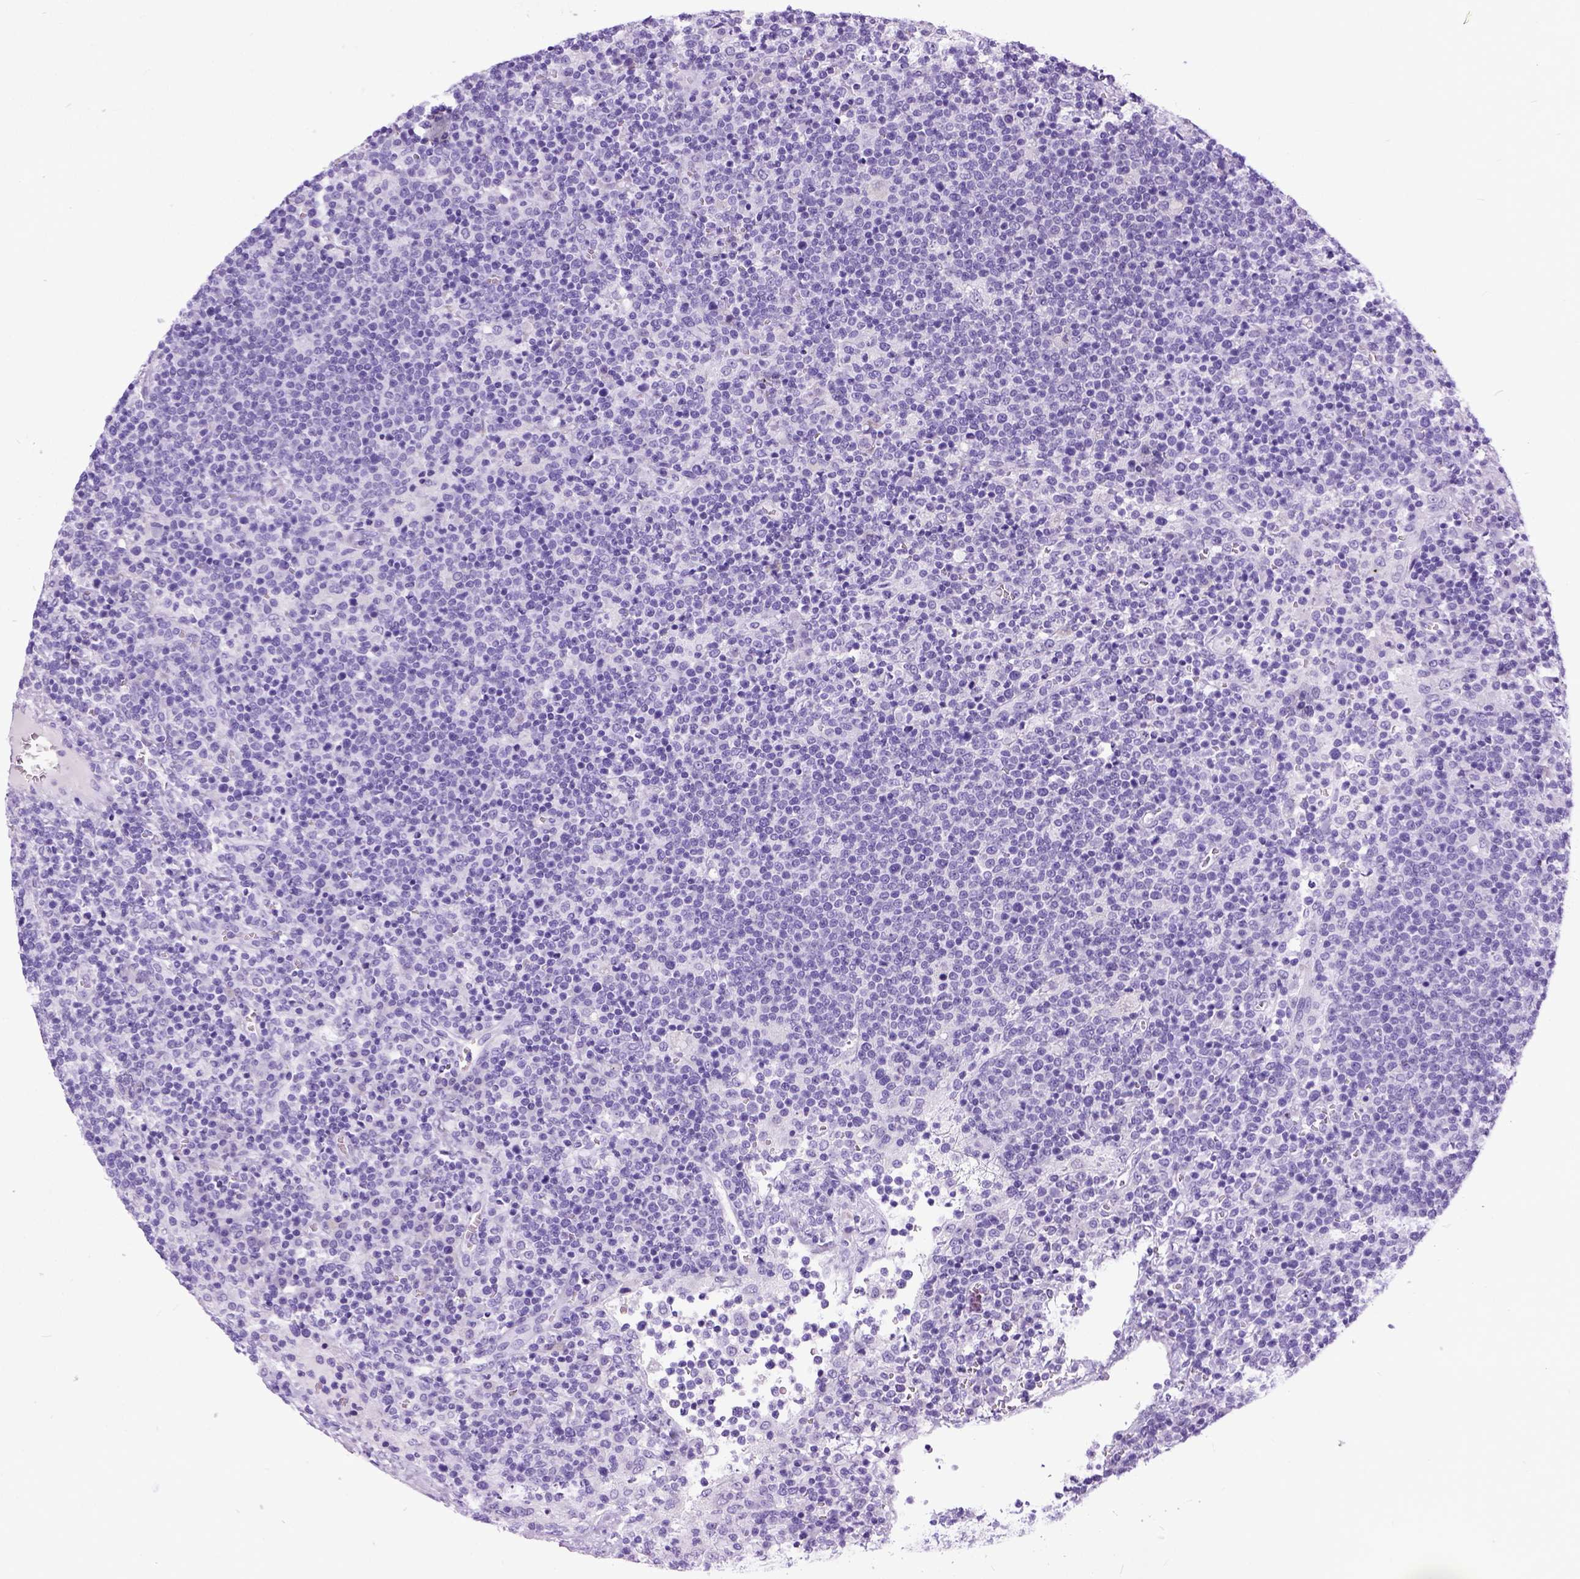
{"staining": {"intensity": "negative", "quantity": "none", "location": "none"}, "tissue": "lymphoma", "cell_type": "Tumor cells", "image_type": "cancer", "snomed": [{"axis": "morphology", "description": "Malignant lymphoma, non-Hodgkin's type, High grade"}, {"axis": "topography", "description": "Lymph node"}], "caption": "Immunohistochemical staining of malignant lymphoma, non-Hodgkin's type (high-grade) demonstrates no significant expression in tumor cells.", "gene": "IGF2", "patient": {"sex": "male", "age": 61}}